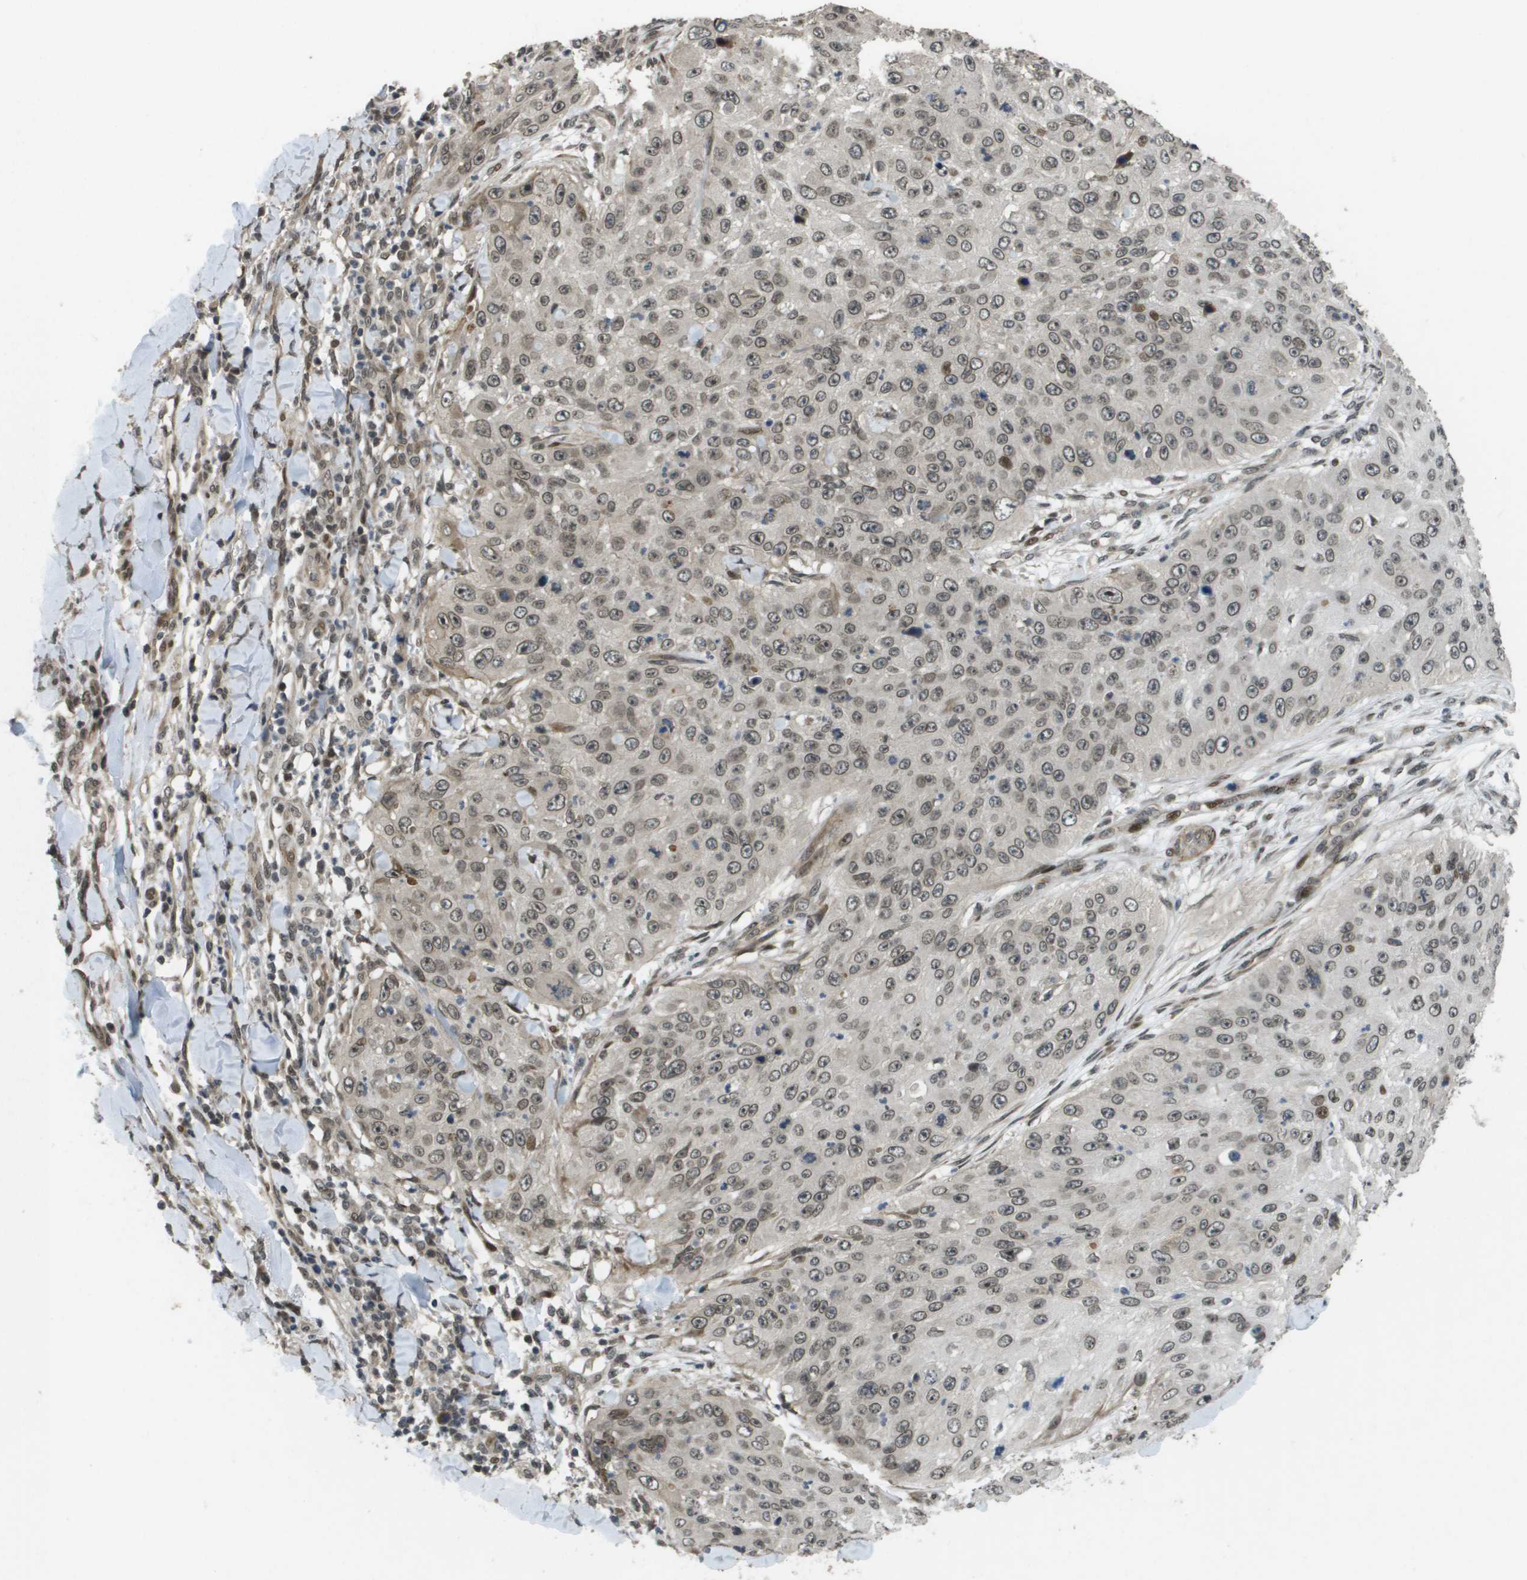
{"staining": {"intensity": "weak", "quantity": ">75%", "location": "nuclear"}, "tissue": "skin cancer", "cell_type": "Tumor cells", "image_type": "cancer", "snomed": [{"axis": "morphology", "description": "Squamous cell carcinoma, NOS"}, {"axis": "topography", "description": "Skin"}], "caption": "A high-resolution photomicrograph shows IHC staining of skin squamous cell carcinoma, which reveals weak nuclear expression in about >75% of tumor cells.", "gene": "KAT5", "patient": {"sex": "female", "age": 80}}